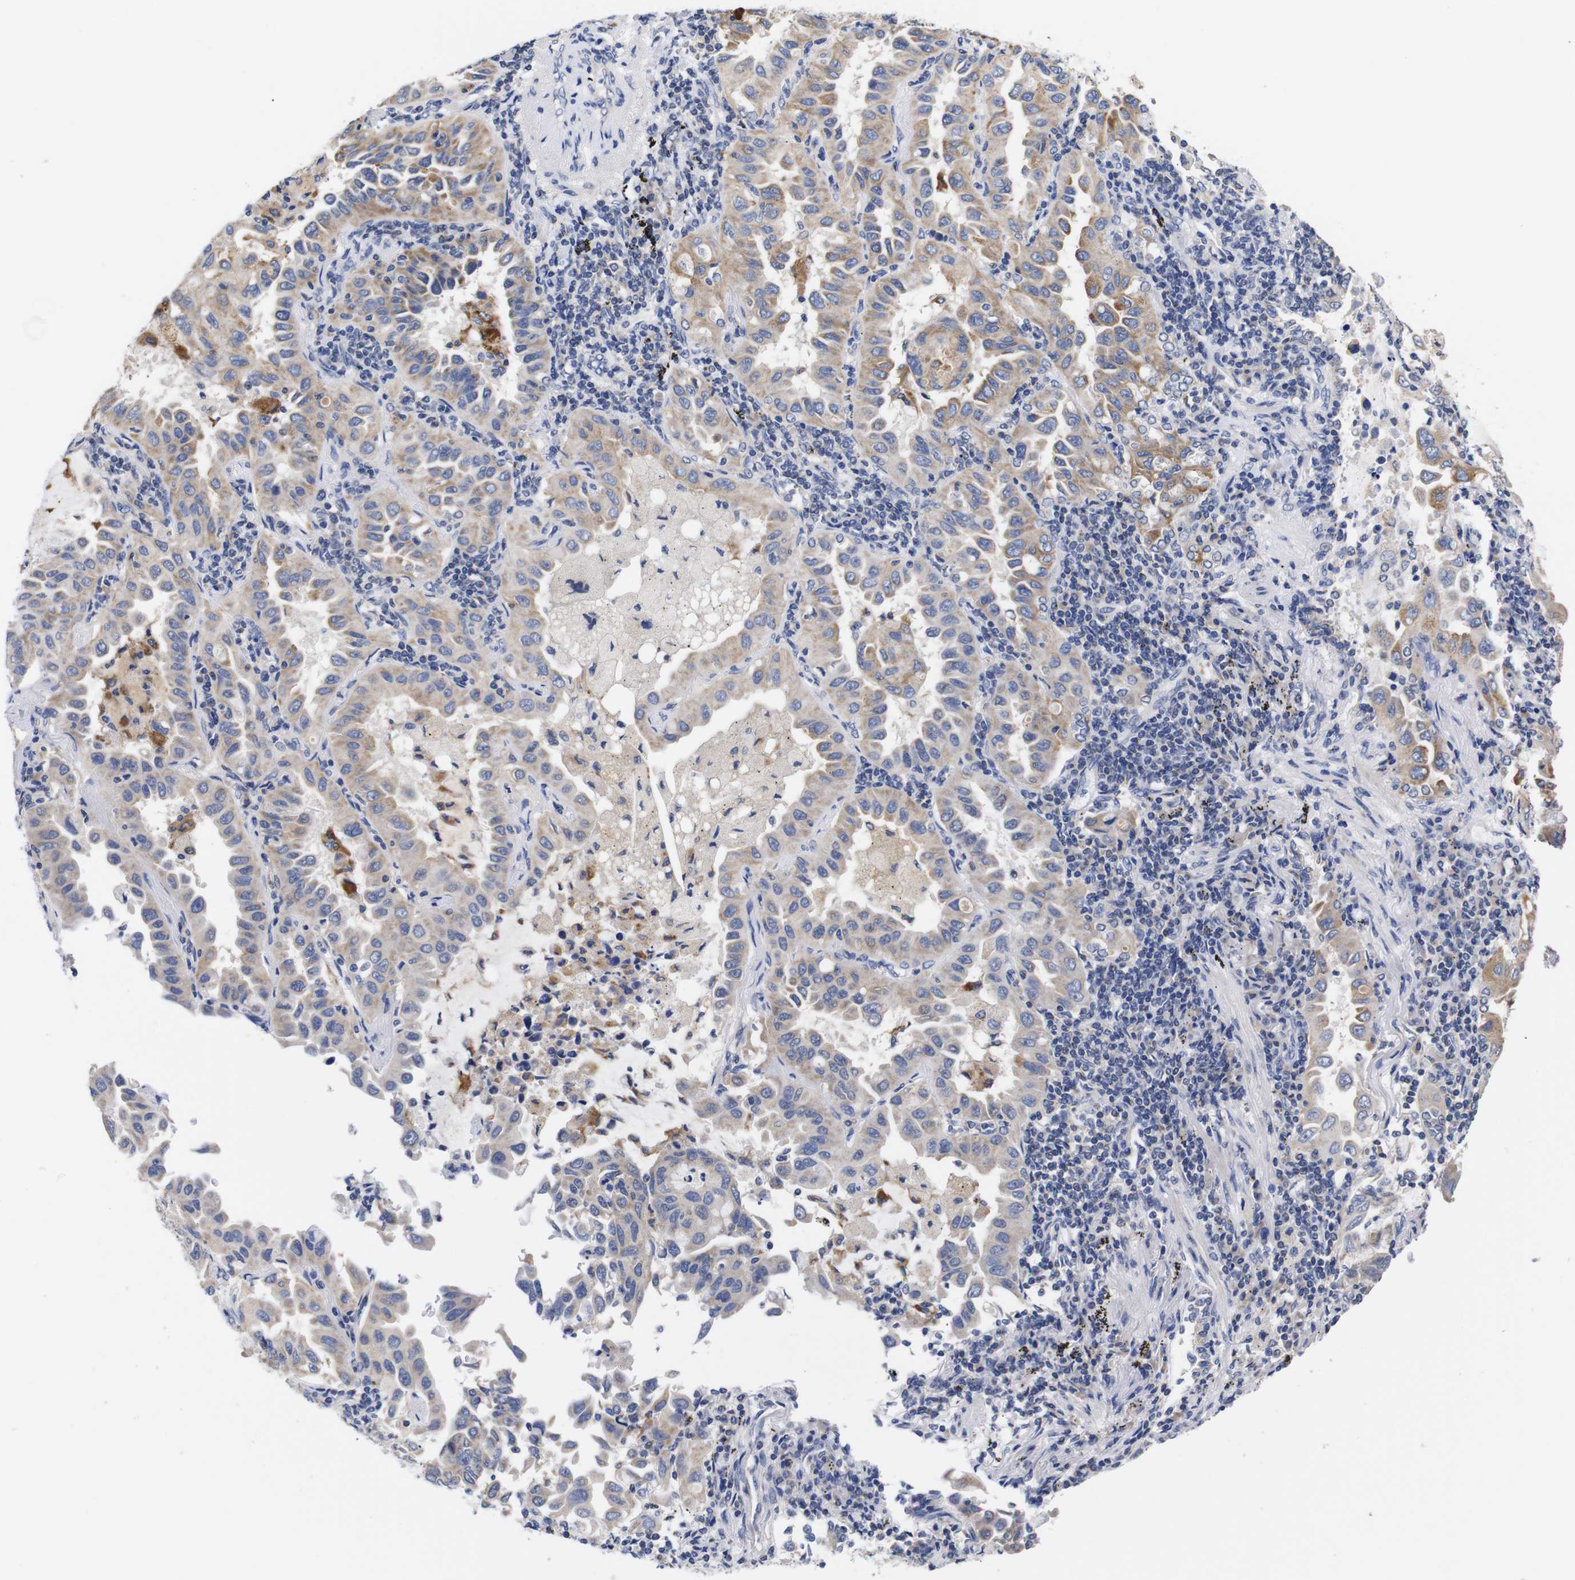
{"staining": {"intensity": "moderate", "quantity": "25%-75%", "location": "cytoplasmic/membranous"}, "tissue": "lung cancer", "cell_type": "Tumor cells", "image_type": "cancer", "snomed": [{"axis": "morphology", "description": "Adenocarcinoma, NOS"}, {"axis": "topography", "description": "Lung"}], "caption": "Immunohistochemical staining of lung cancer (adenocarcinoma) demonstrates medium levels of moderate cytoplasmic/membranous protein staining in approximately 25%-75% of tumor cells.", "gene": "OPN3", "patient": {"sex": "male", "age": 64}}